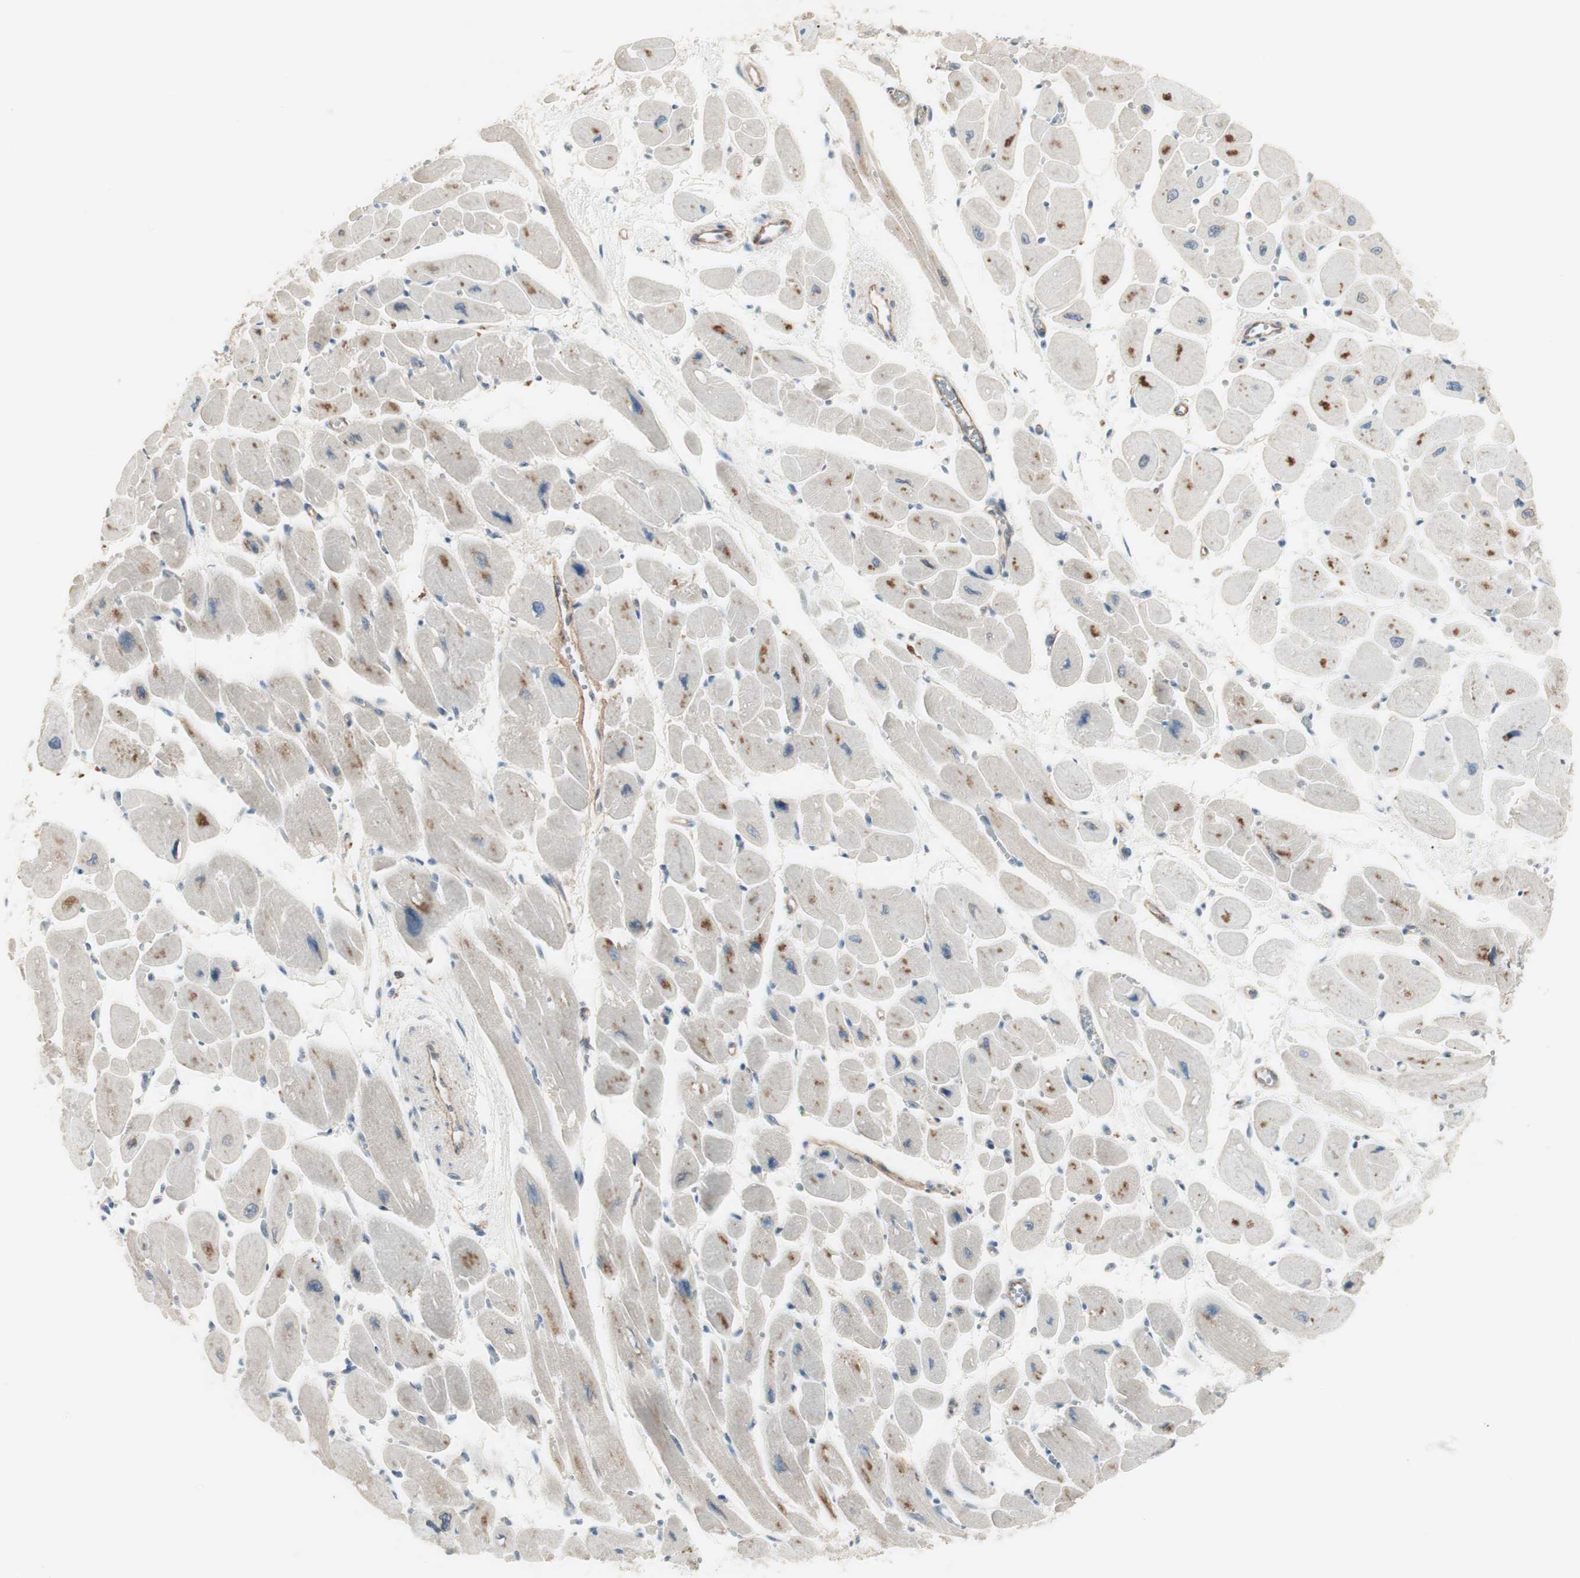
{"staining": {"intensity": "moderate", "quantity": "25%-75%", "location": "cytoplasmic/membranous"}, "tissue": "heart muscle", "cell_type": "Cardiomyocytes", "image_type": "normal", "snomed": [{"axis": "morphology", "description": "Normal tissue, NOS"}, {"axis": "topography", "description": "Heart"}], "caption": "About 25%-75% of cardiomyocytes in unremarkable heart muscle exhibit moderate cytoplasmic/membranous protein staining as visualized by brown immunohistochemical staining.", "gene": "ITGB4", "patient": {"sex": "female", "age": 54}}